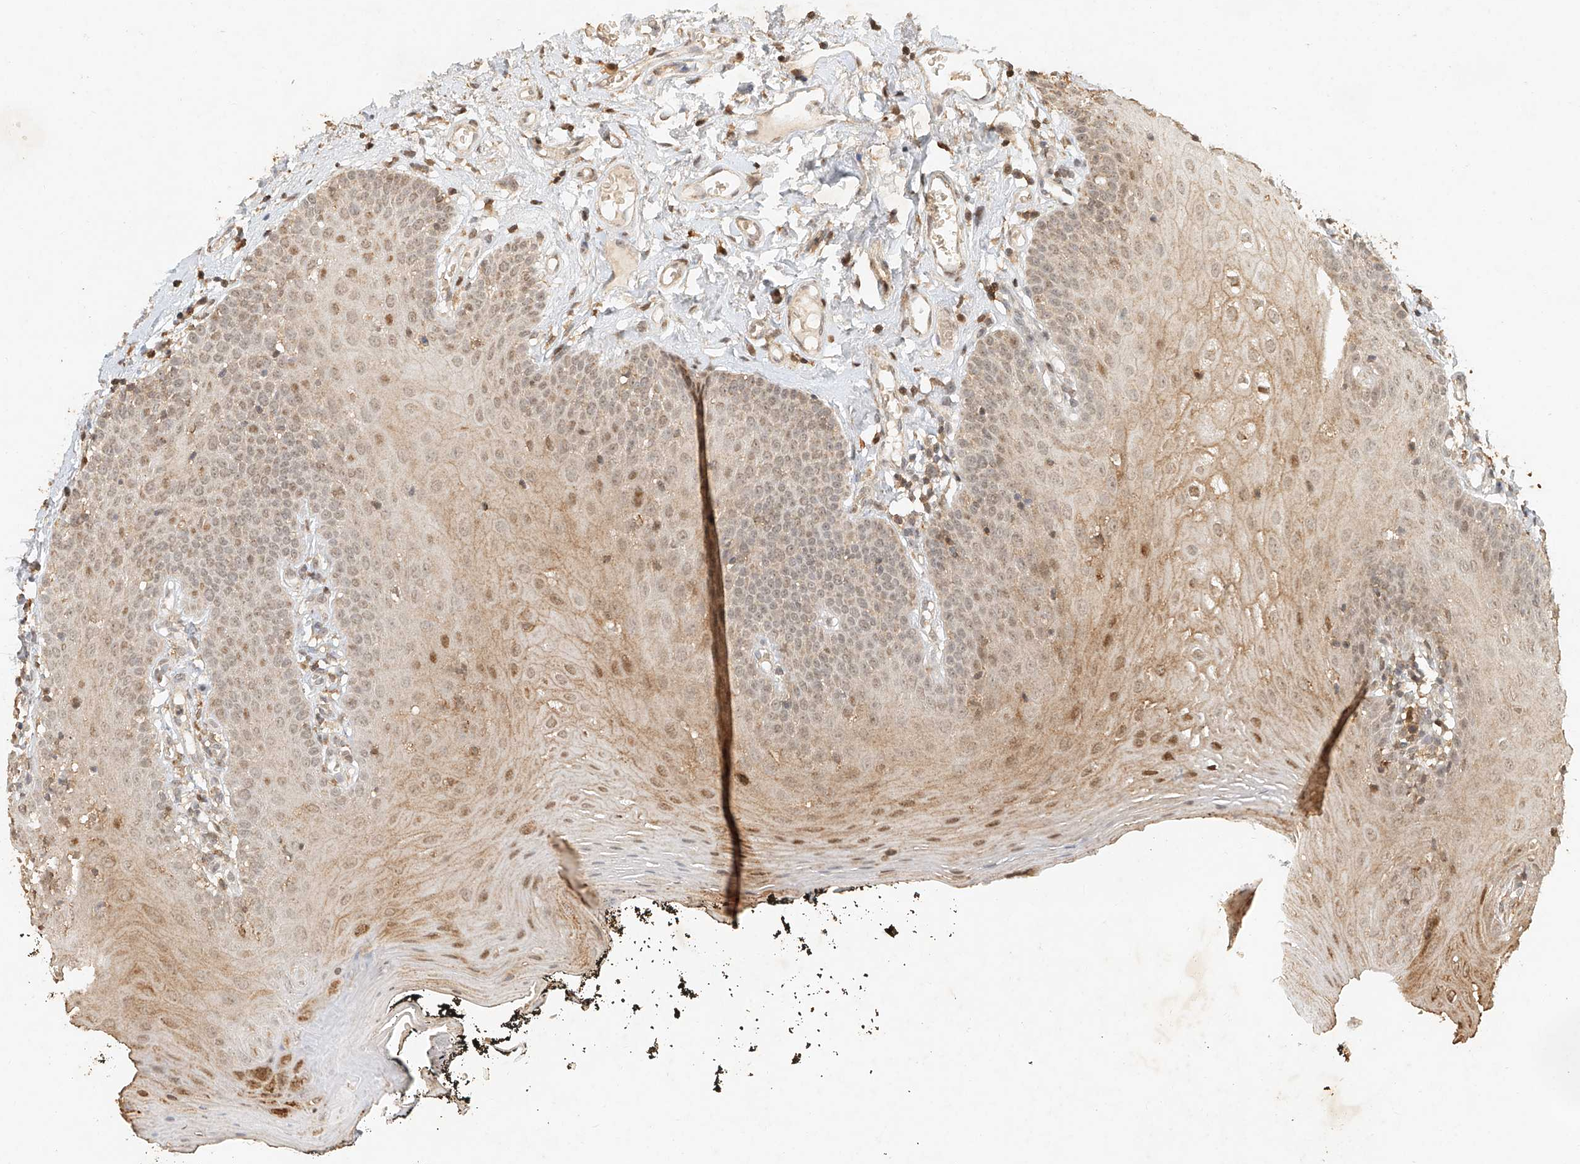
{"staining": {"intensity": "moderate", "quantity": ">75%", "location": "cytoplasmic/membranous,nuclear"}, "tissue": "oral mucosa", "cell_type": "Squamous epithelial cells", "image_type": "normal", "snomed": [{"axis": "morphology", "description": "Normal tissue, NOS"}, {"axis": "topography", "description": "Oral tissue"}], "caption": "Brown immunohistochemical staining in normal oral mucosa exhibits moderate cytoplasmic/membranous,nuclear staining in approximately >75% of squamous epithelial cells. (brown staining indicates protein expression, while blue staining denotes nuclei).", "gene": "CXorf58", "patient": {"sex": "male", "age": 74}}